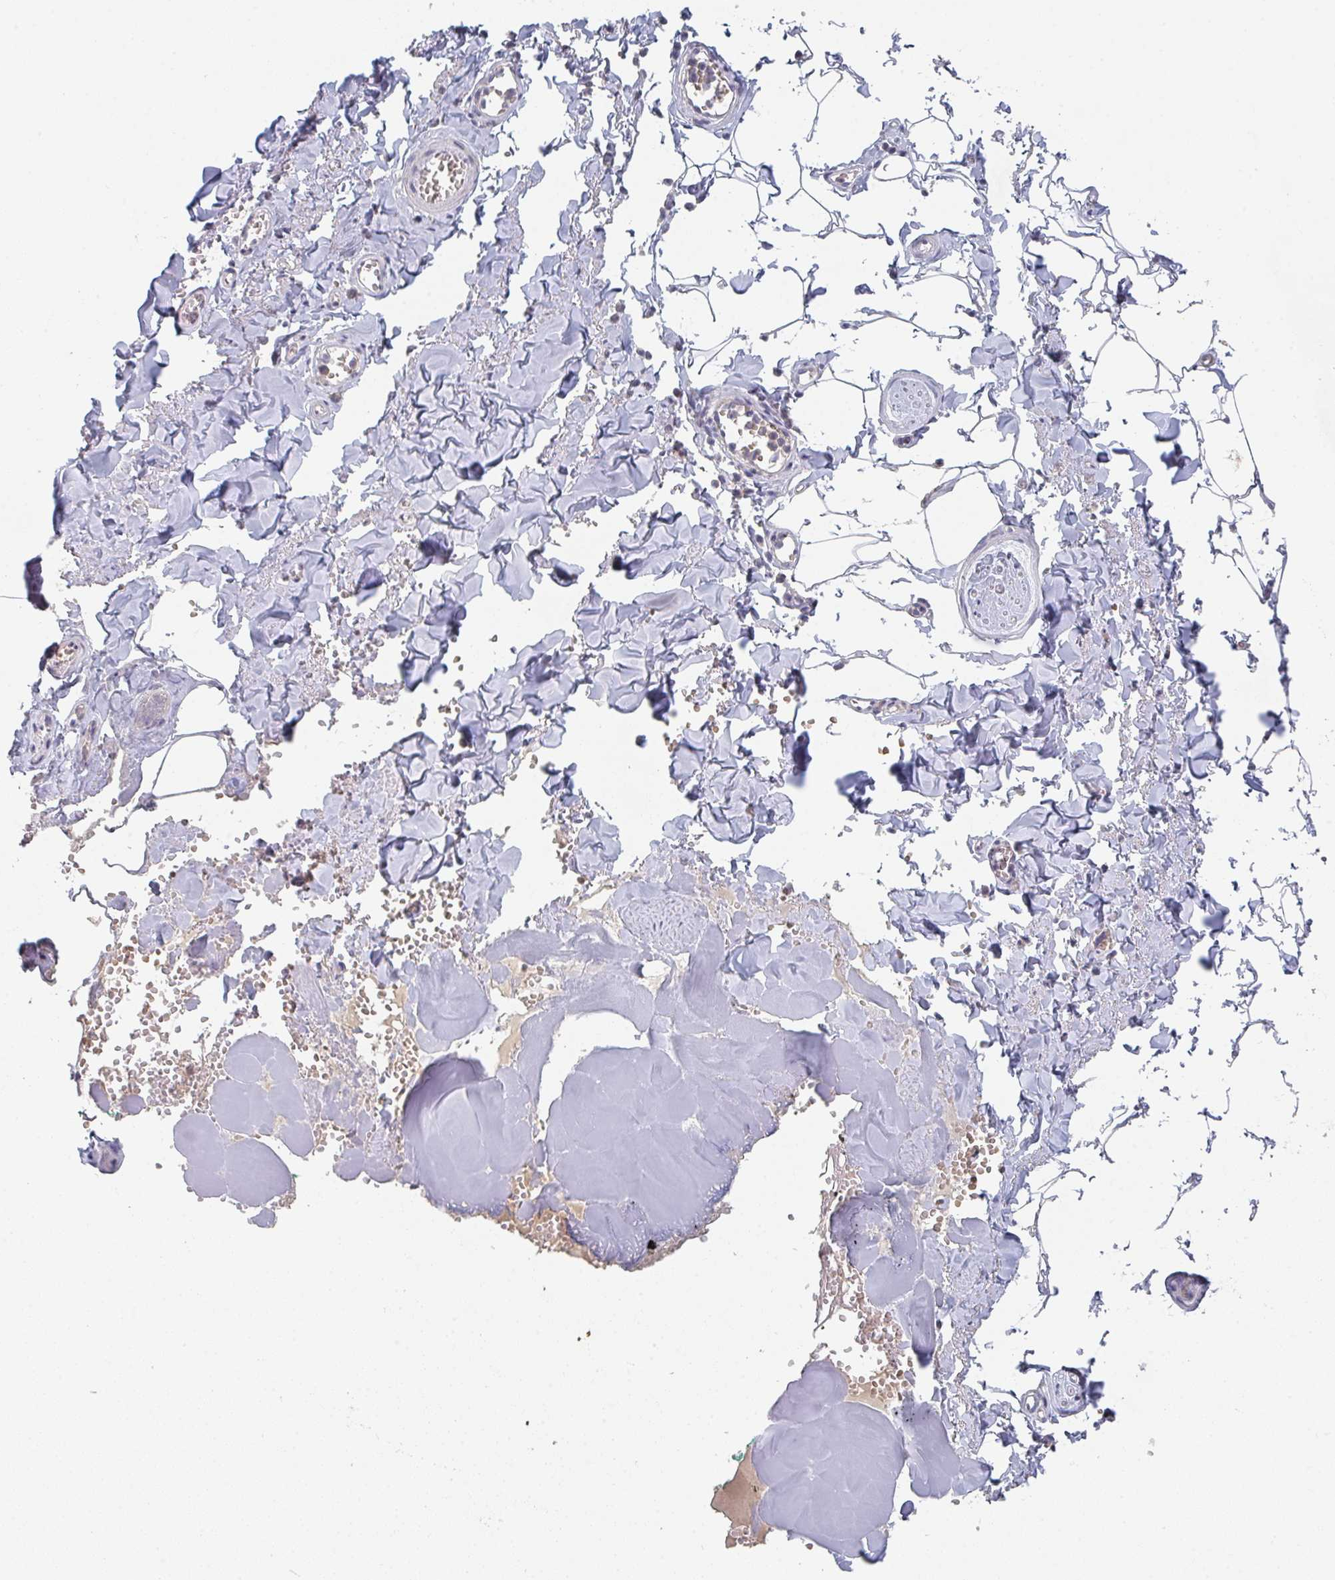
{"staining": {"intensity": "negative", "quantity": "none", "location": "none"}, "tissue": "adipose tissue", "cell_type": "Adipocytes", "image_type": "normal", "snomed": [{"axis": "morphology", "description": "Normal tissue, NOS"}, {"axis": "topography", "description": "Vulva"}, {"axis": "topography", "description": "Peripheral nerve tissue"}], "caption": "This is an immunohistochemistry (IHC) photomicrograph of normal human adipose tissue. There is no expression in adipocytes.", "gene": "ELOVL1", "patient": {"sex": "female", "age": 66}}